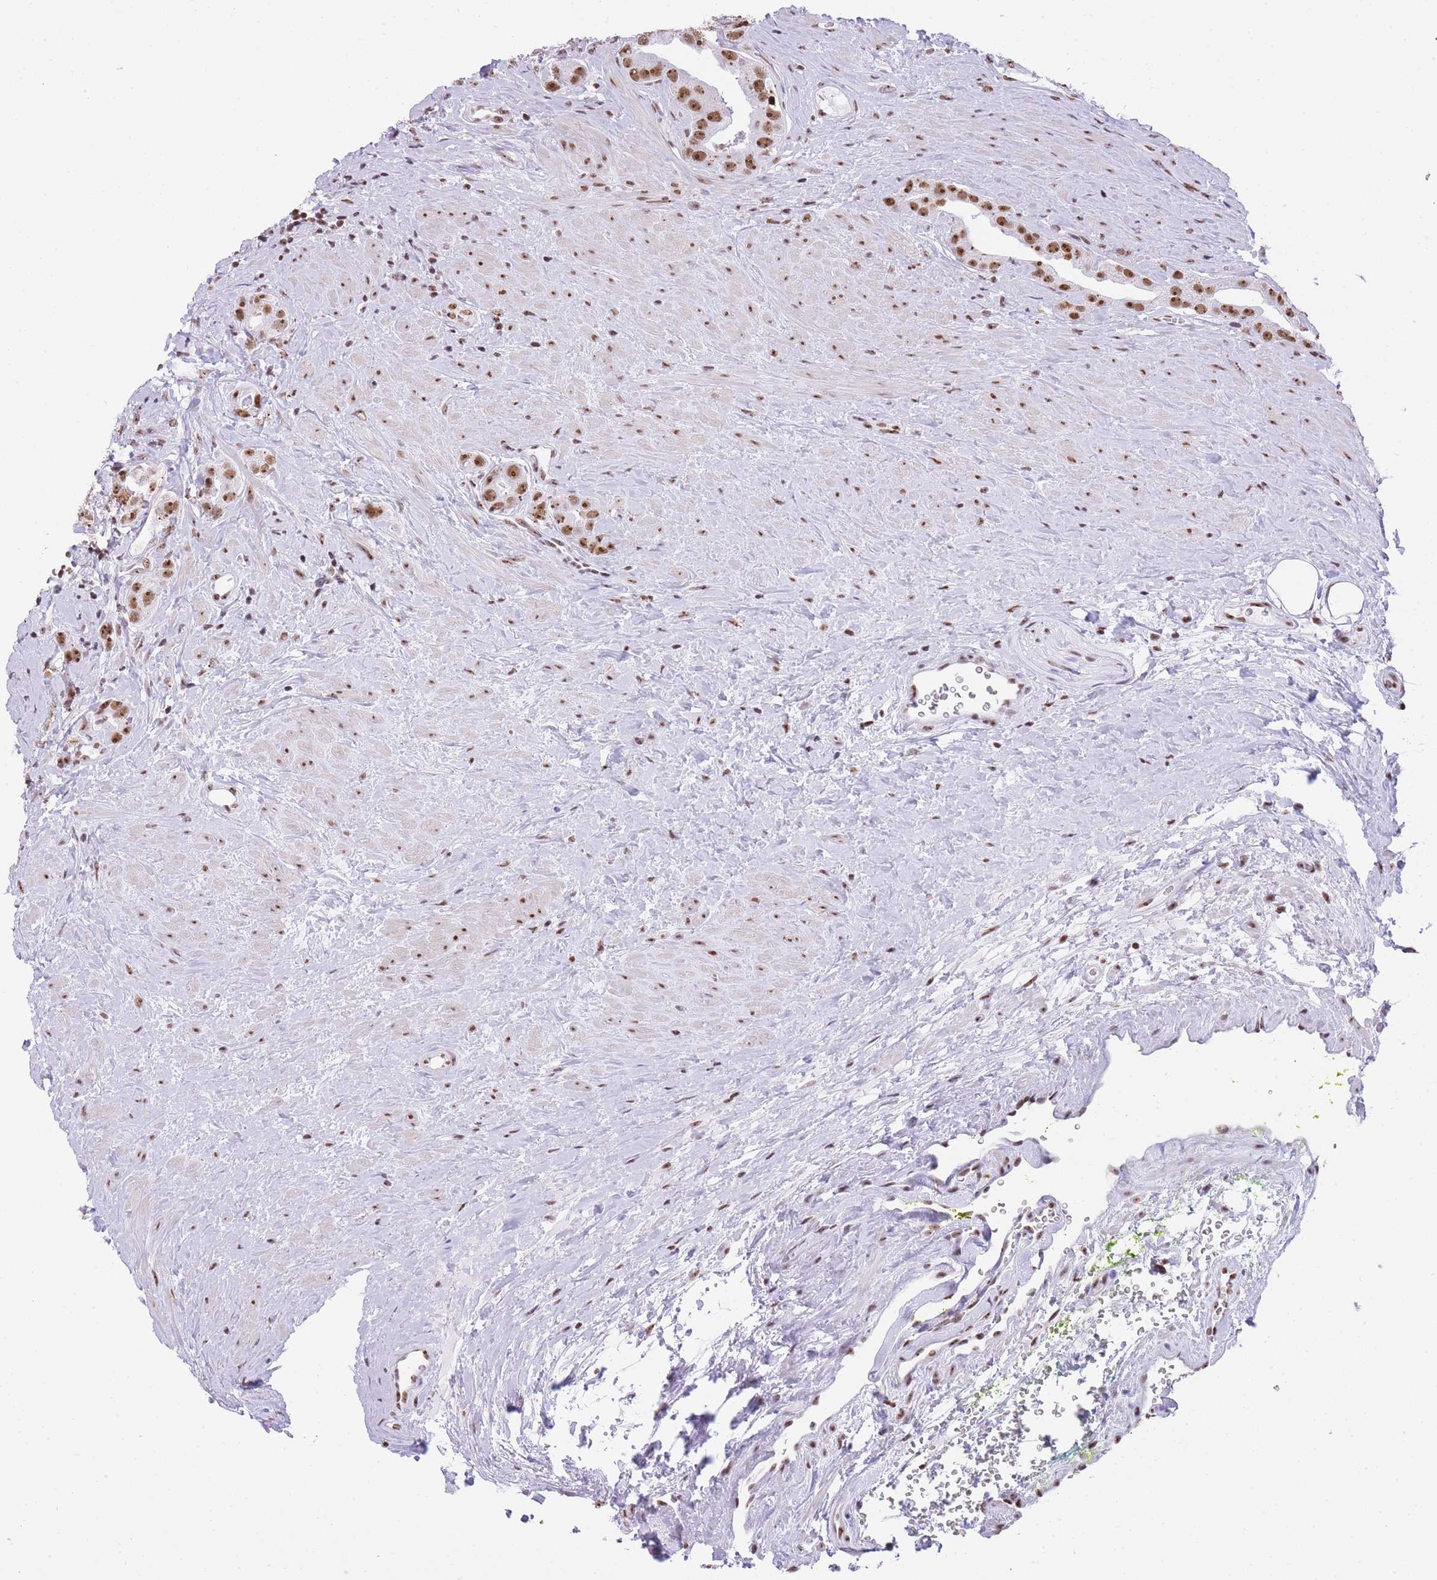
{"staining": {"intensity": "moderate", "quantity": ">75%", "location": "nuclear"}, "tissue": "prostate cancer", "cell_type": "Tumor cells", "image_type": "cancer", "snomed": [{"axis": "morphology", "description": "Adenocarcinoma, High grade"}, {"axis": "topography", "description": "Prostate"}], "caption": "High-magnification brightfield microscopy of prostate adenocarcinoma (high-grade) stained with DAB (3,3'-diaminobenzidine) (brown) and counterstained with hematoxylin (blue). tumor cells exhibit moderate nuclear expression is identified in about>75% of cells.", "gene": "EVC2", "patient": {"sex": "male", "age": 63}}